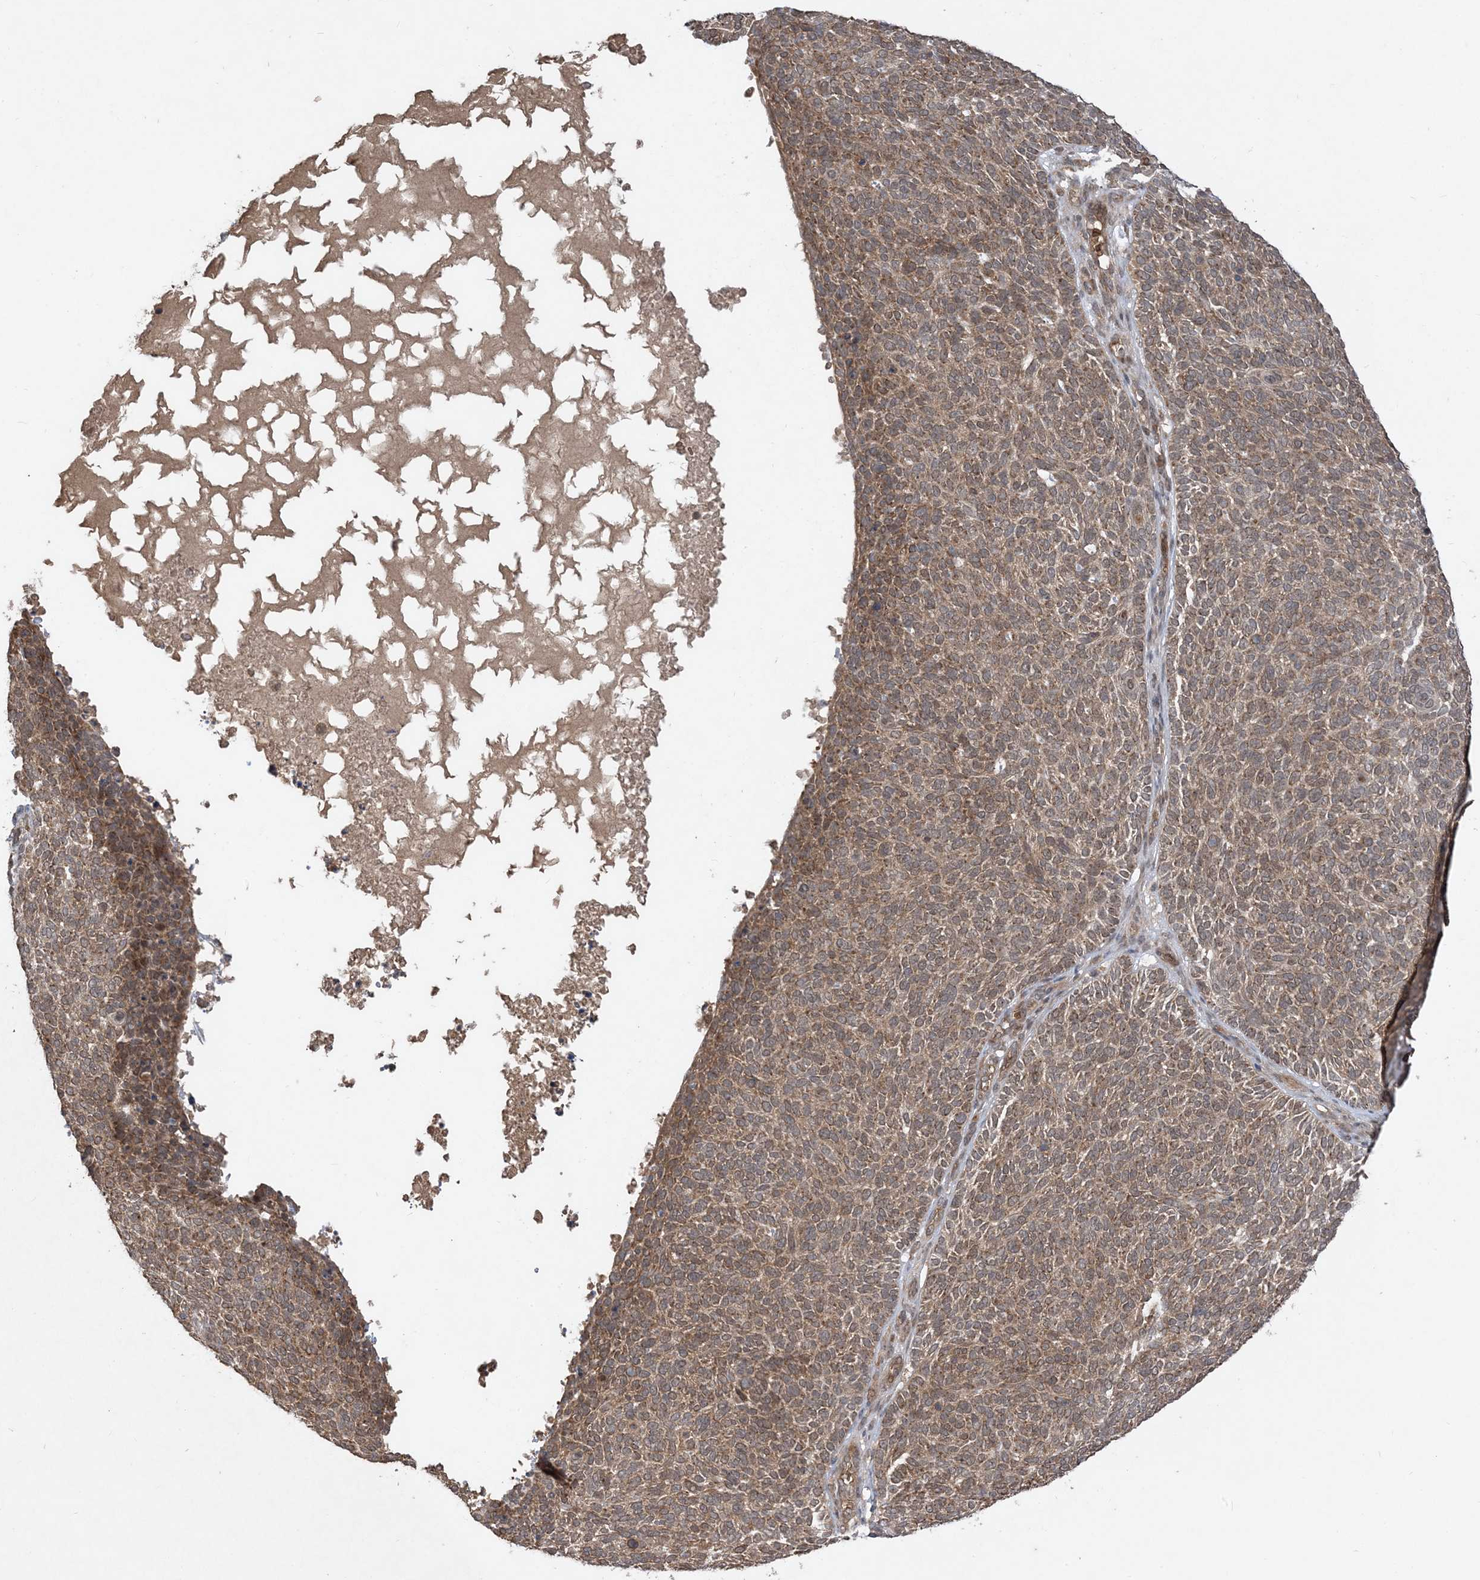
{"staining": {"intensity": "moderate", "quantity": ">75%", "location": "cytoplasmic/membranous"}, "tissue": "skin cancer", "cell_type": "Tumor cells", "image_type": "cancer", "snomed": [{"axis": "morphology", "description": "Squamous cell carcinoma, NOS"}, {"axis": "topography", "description": "Skin"}], "caption": "Immunohistochemistry photomicrograph of skin squamous cell carcinoma stained for a protein (brown), which exhibits medium levels of moderate cytoplasmic/membranous staining in about >75% of tumor cells.", "gene": "PUSL1", "patient": {"sex": "female", "age": 90}}